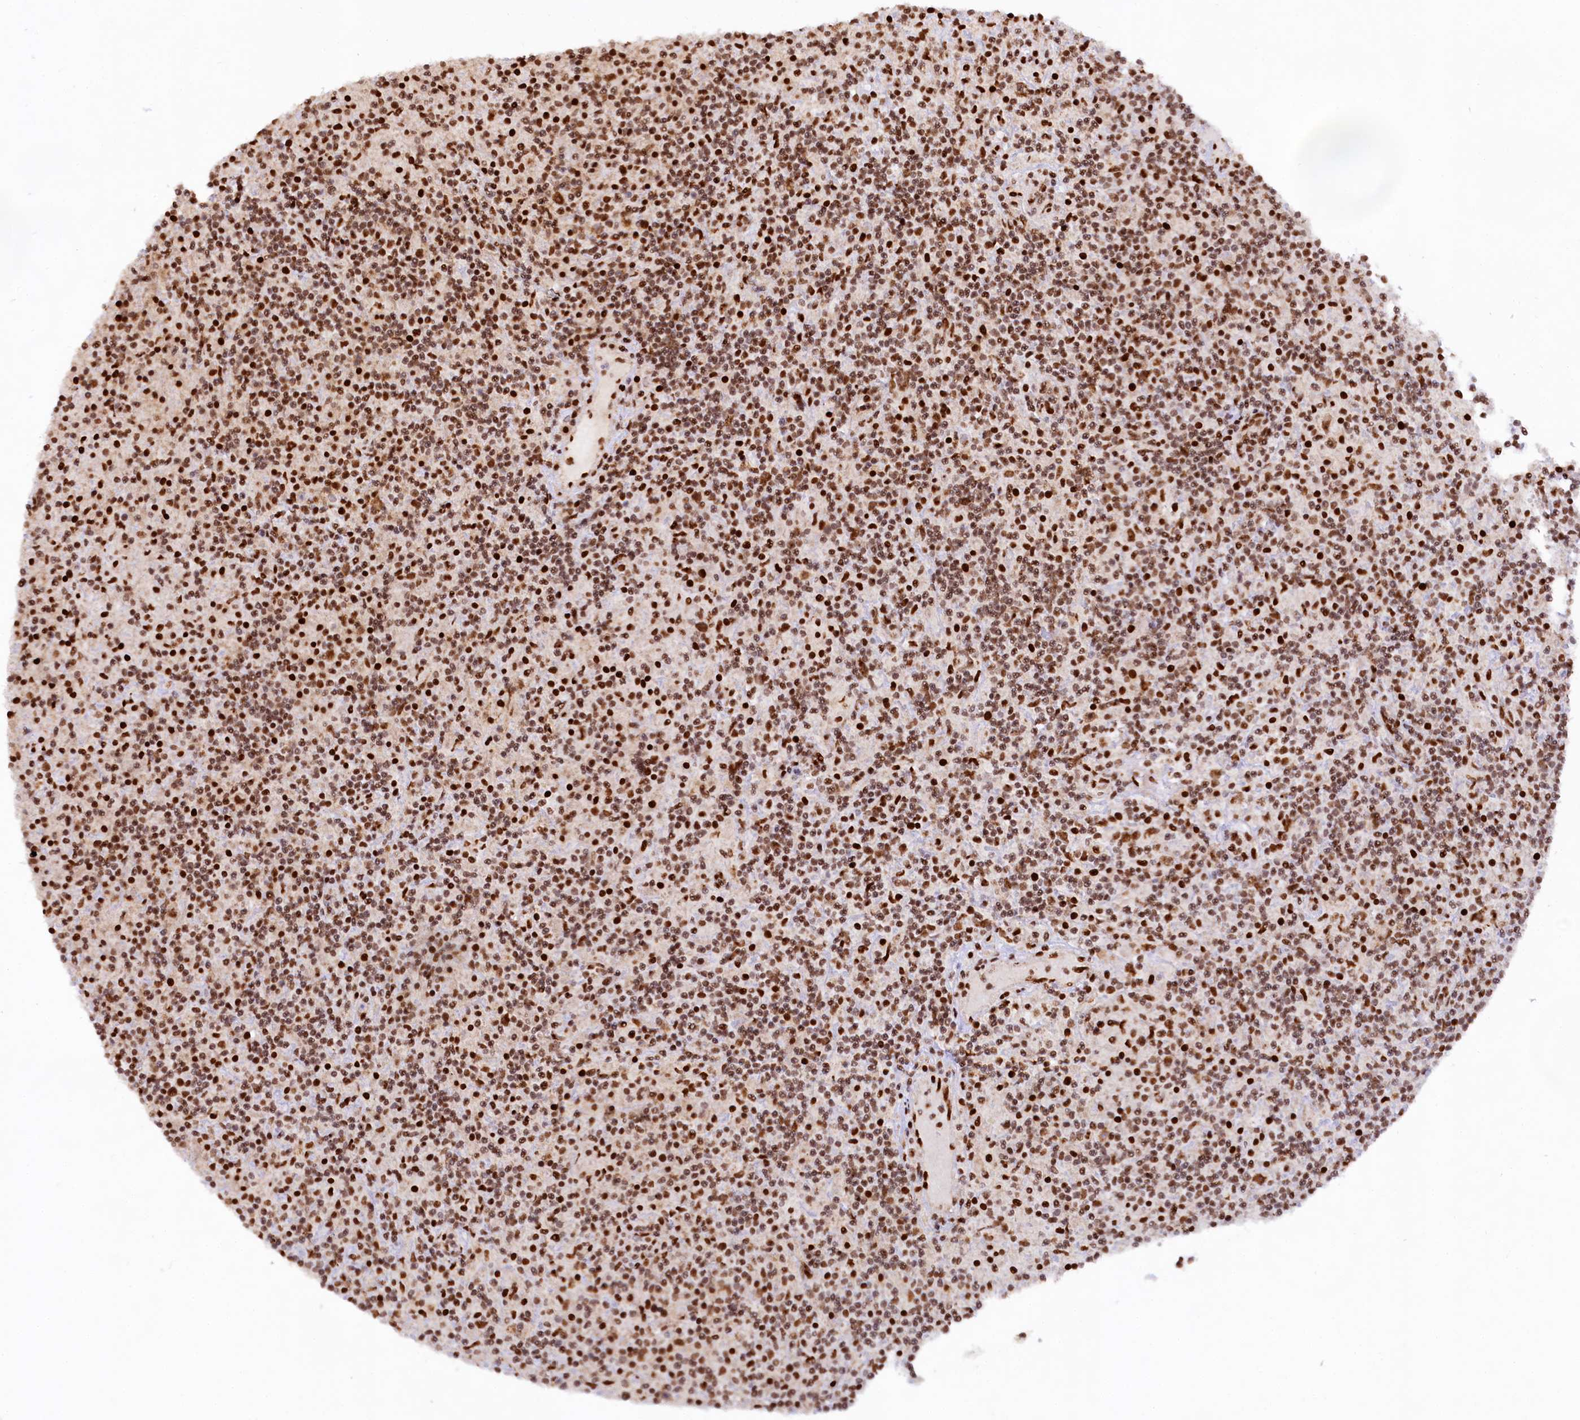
{"staining": {"intensity": "moderate", "quantity": ">75%", "location": "nuclear"}, "tissue": "lymphoma", "cell_type": "Tumor cells", "image_type": "cancer", "snomed": [{"axis": "morphology", "description": "Hodgkin's disease, NOS"}, {"axis": "topography", "description": "Lymph node"}], "caption": "The histopathology image exhibits a brown stain indicating the presence of a protein in the nuclear of tumor cells in lymphoma. (DAB (3,3'-diaminobenzidine) IHC with brightfield microscopy, high magnification).", "gene": "HIRA", "patient": {"sex": "male", "age": 70}}